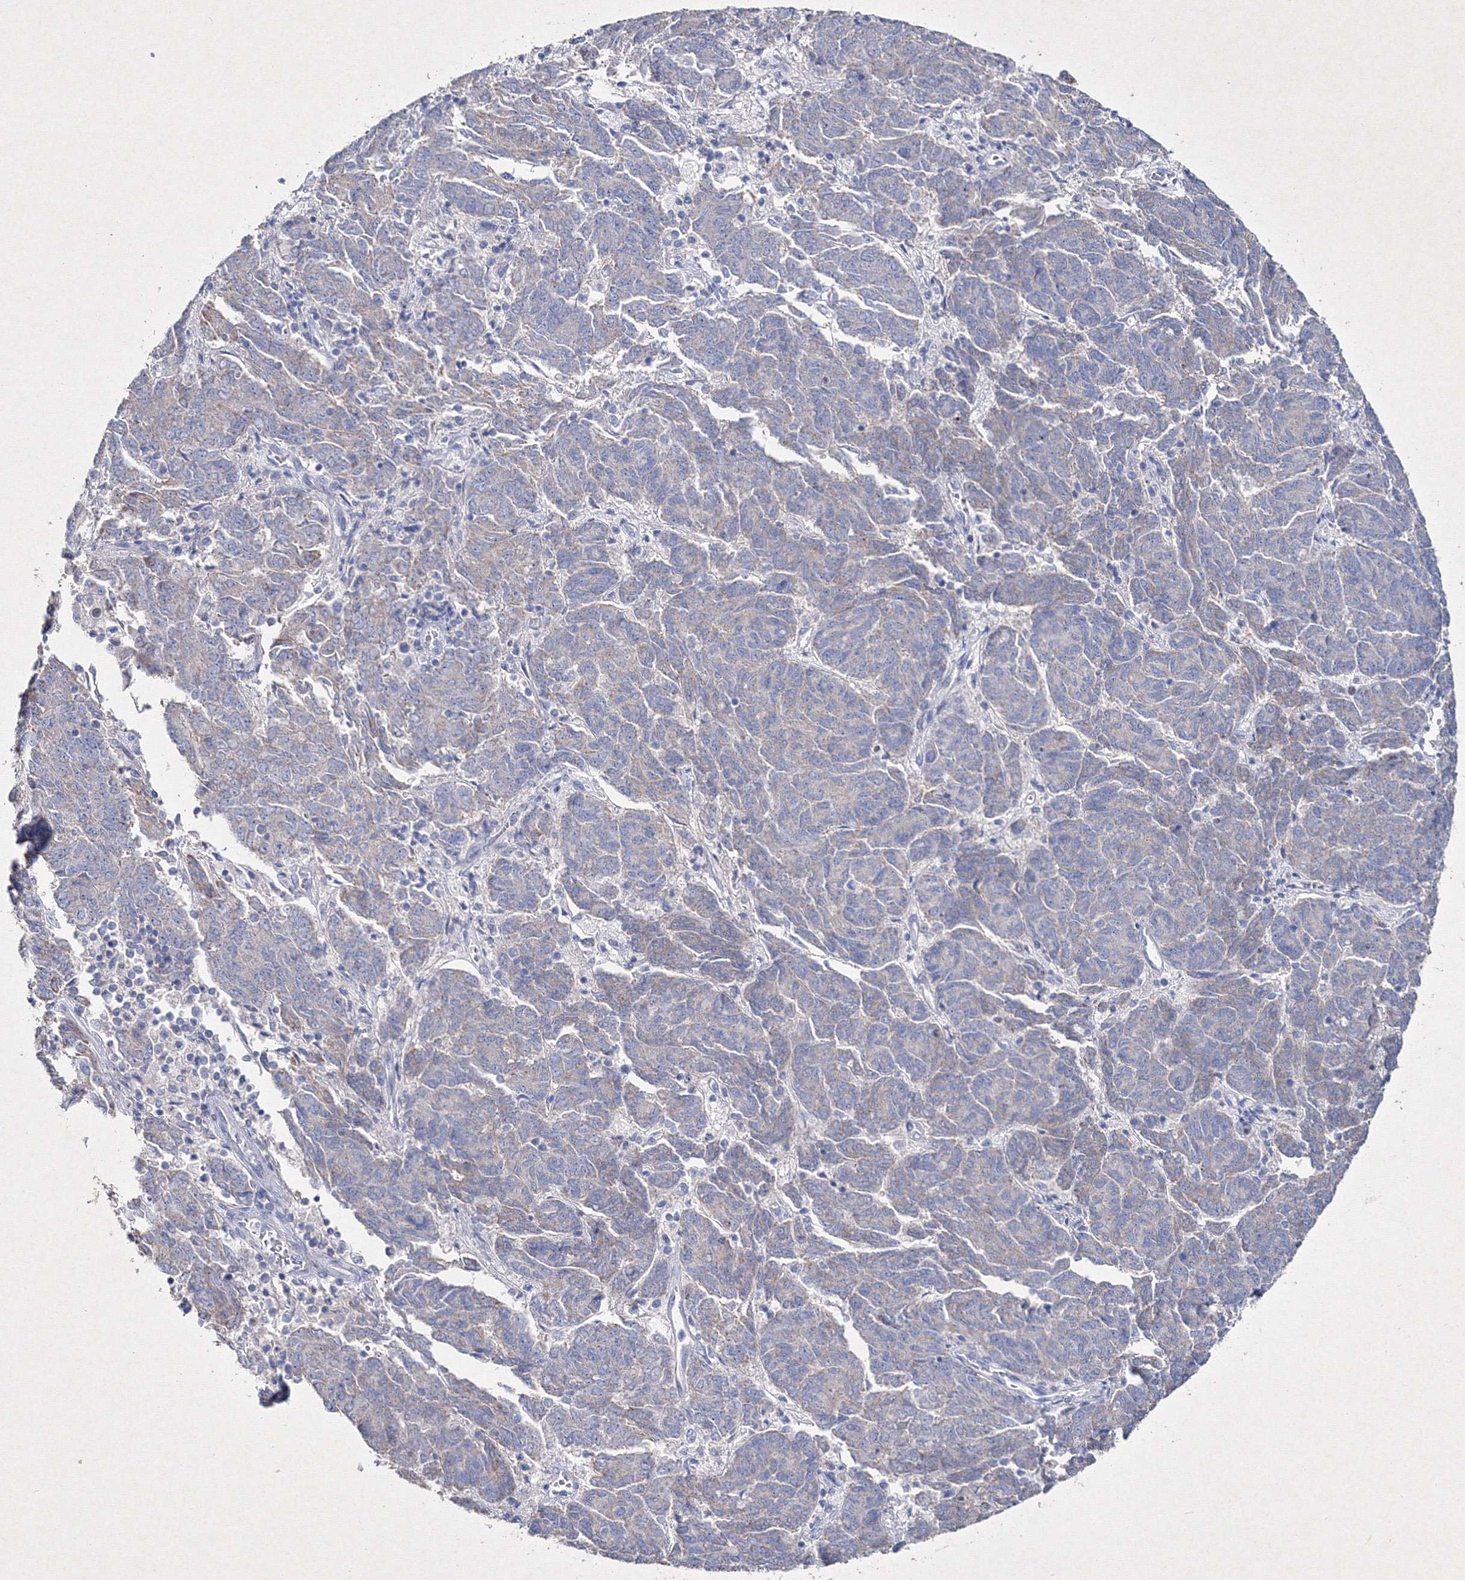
{"staining": {"intensity": "weak", "quantity": "<25%", "location": "cytoplasmic/membranous"}, "tissue": "endometrial cancer", "cell_type": "Tumor cells", "image_type": "cancer", "snomed": [{"axis": "morphology", "description": "Adenocarcinoma, NOS"}, {"axis": "topography", "description": "Endometrium"}], "caption": "Histopathology image shows no significant protein positivity in tumor cells of endometrial adenocarcinoma.", "gene": "SMIM29", "patient": {"sex": "female", "age": 80}}